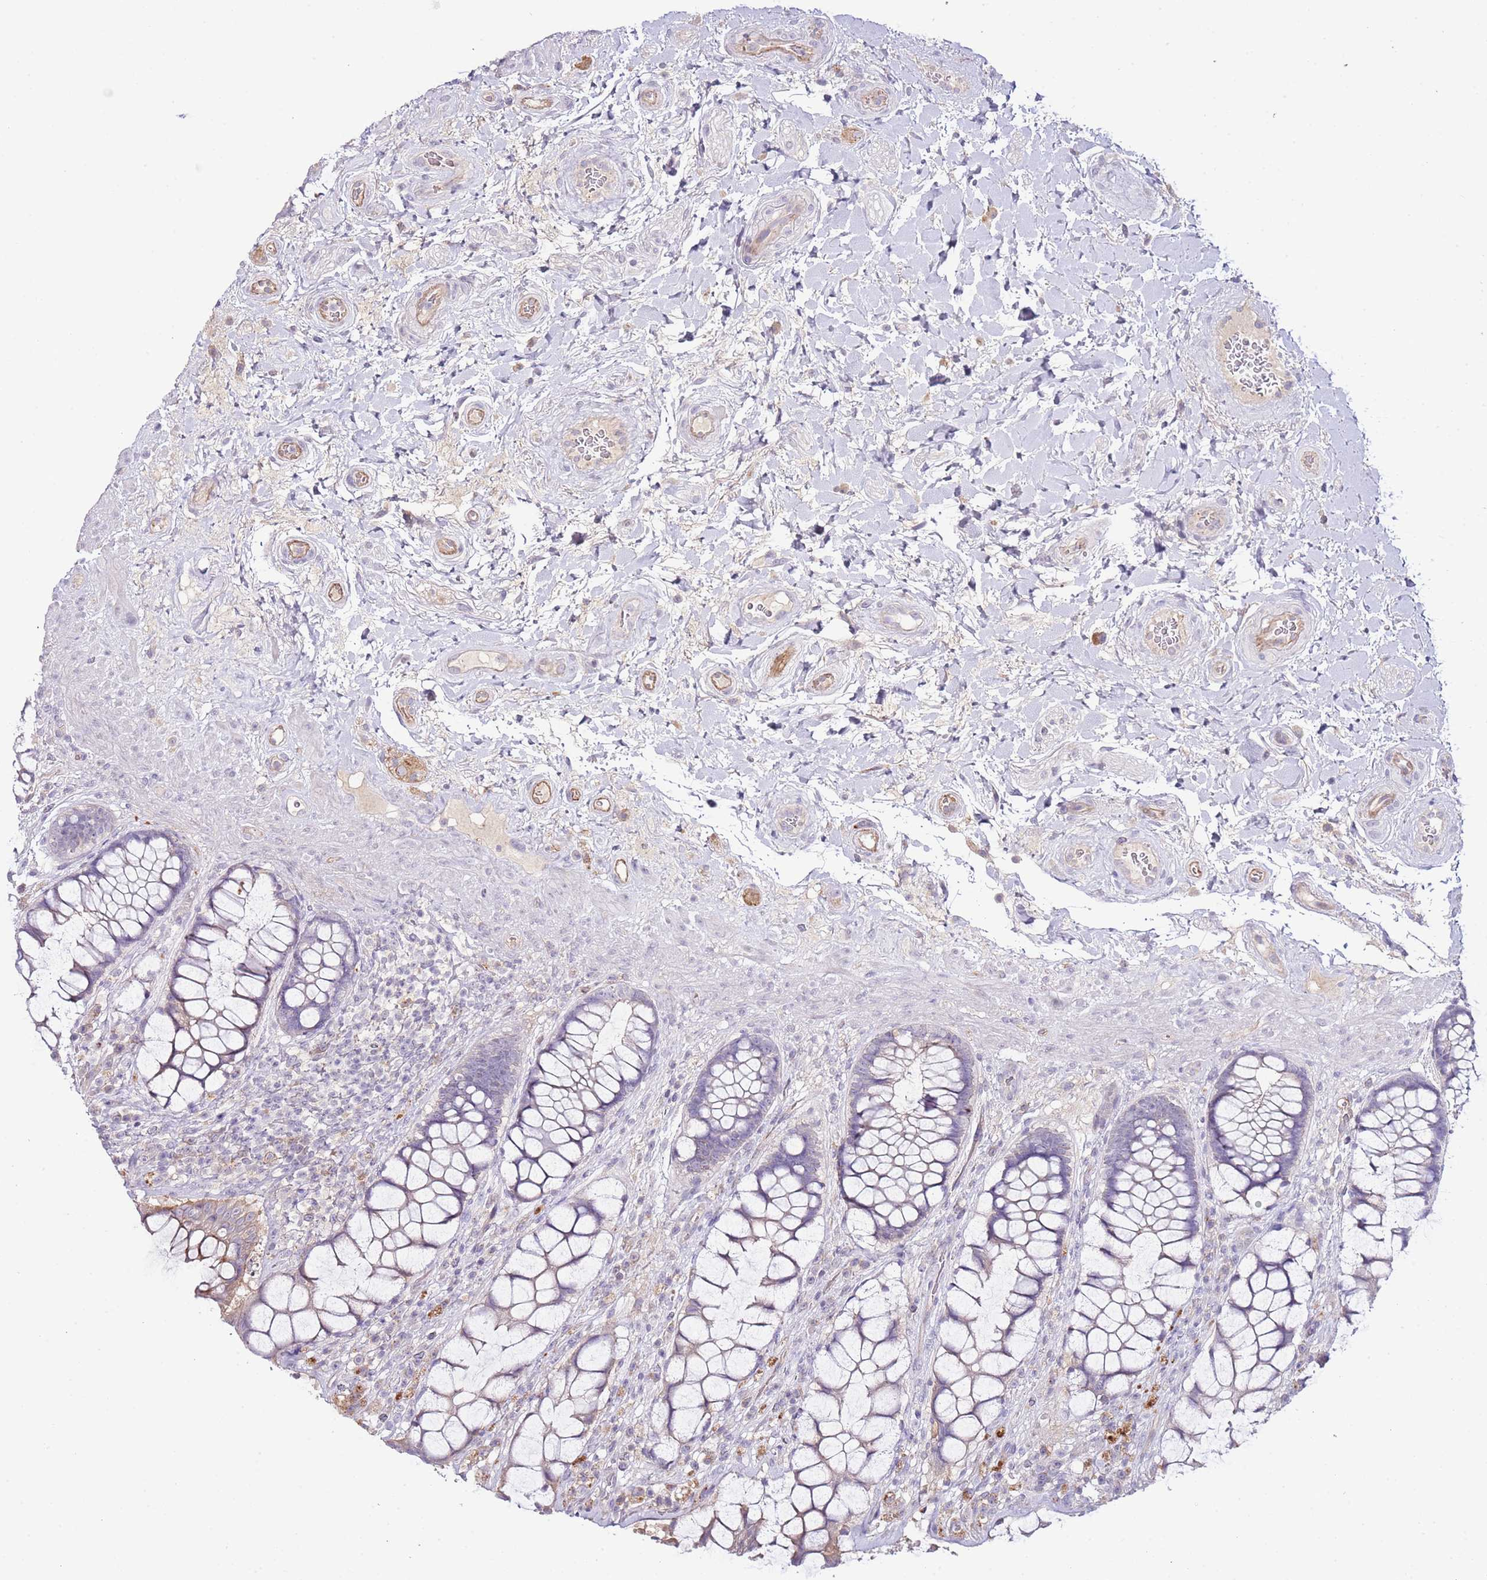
{"staining": {"intensity": "weak", "quantity": "<25%", "location": "cytoplasmic/membranous"}, "tissue": "rectum", "cell_type": "Glandular cells", "image_type": "normal", "snomed": [{"axis": "morphology", "description": "Normal tissue, NOS"}, {"axis": "topography", "description": "Rectum"}], "caption": "Image shows no significant protein staining in glandular cells of unremarkable rectum. The staining is performed using DAB (3,3'-diaminobenzidine) brown chromogen with nuclei counter-stained in using hematoxylin.", "gene": "ABHD17A", "patient": {"sex": "female", "age": 58}}